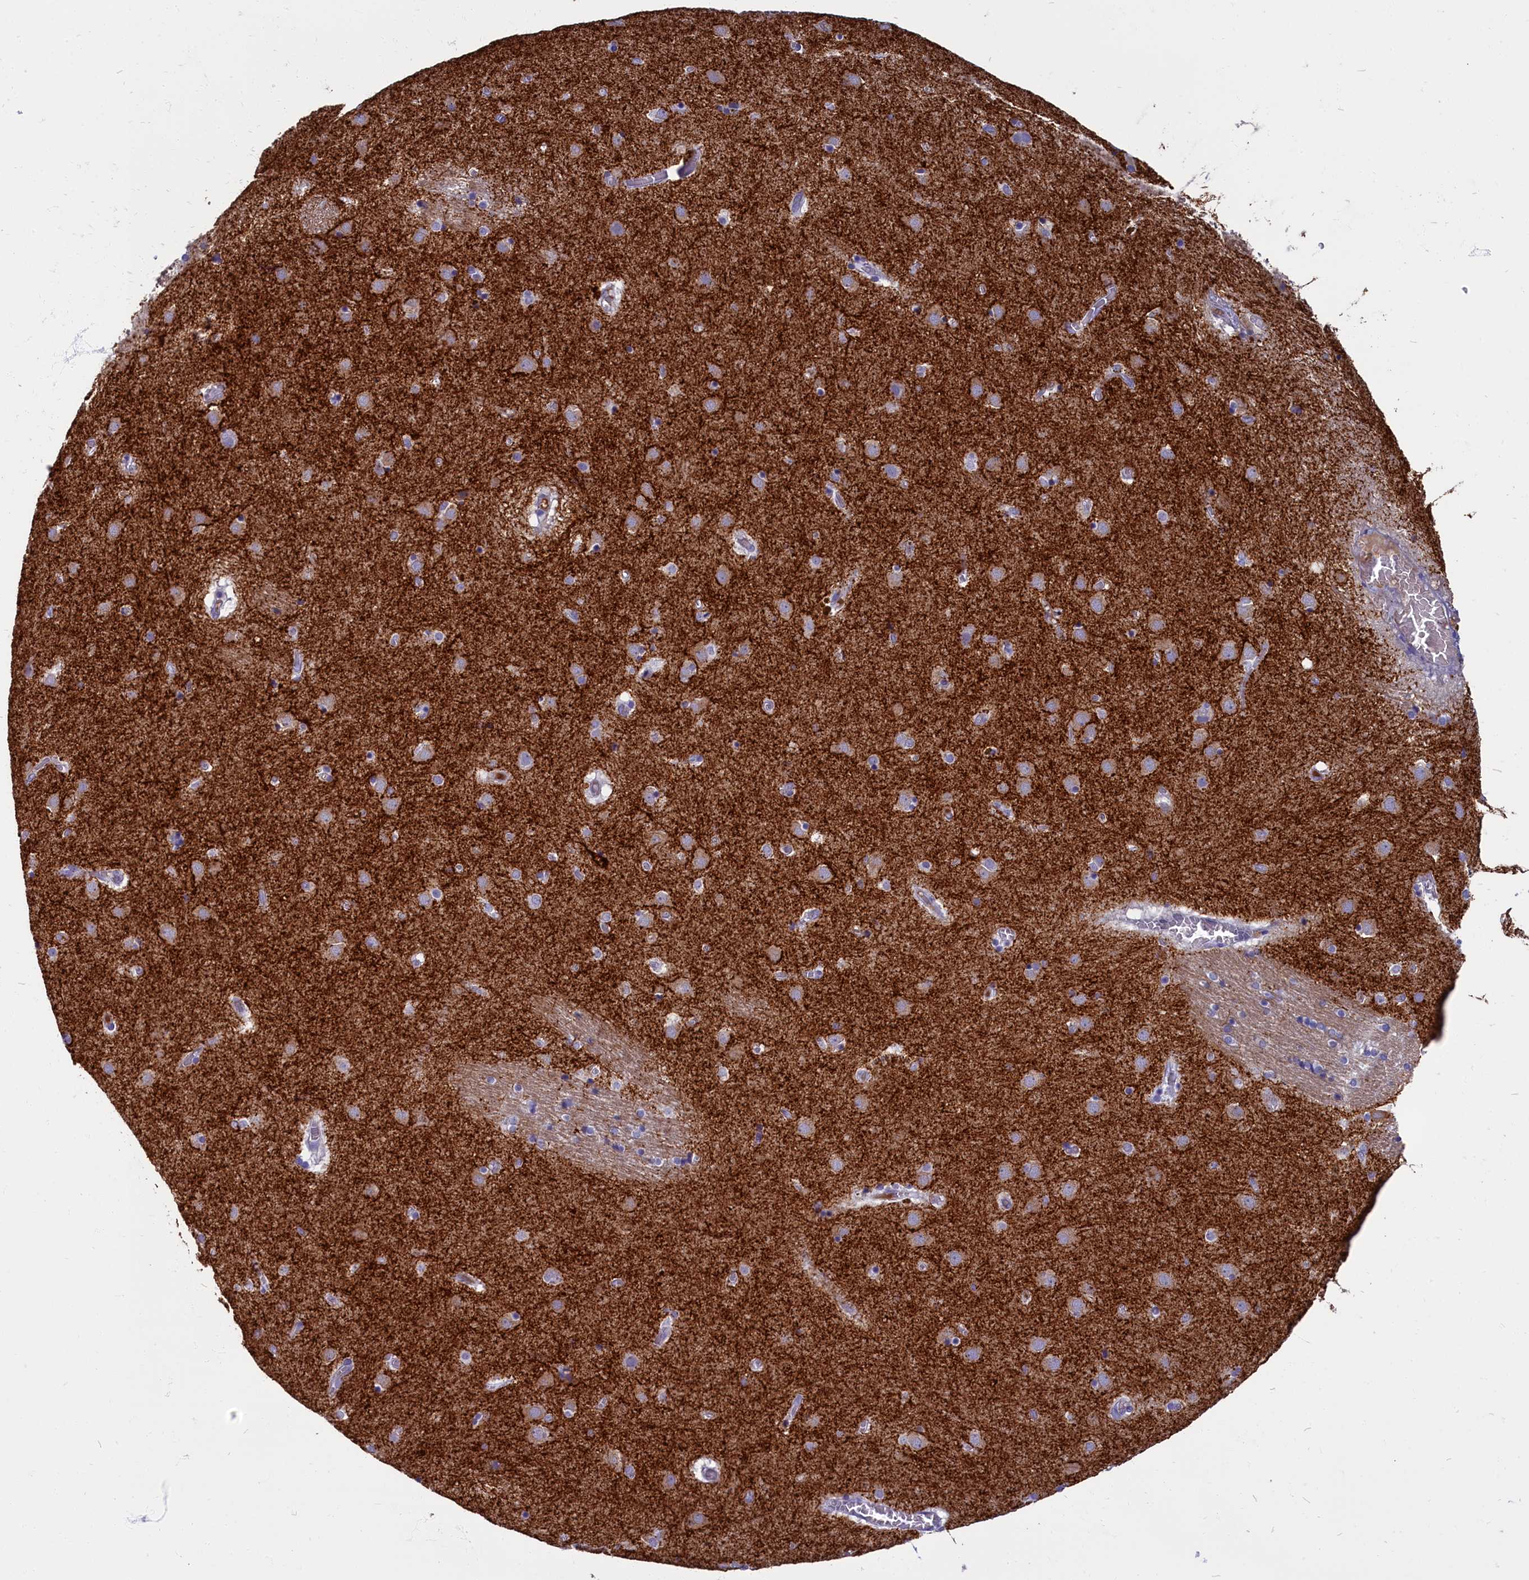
{"staining": {"intensity": "weak", "quantity": "<25%", "location": "cytoplasmic/membranous"}, "tissue": "caudate", "cell_type": "Glial cells", "image_type": "normal", "snomed": [{"axis": "morphology", "description": "Normal tissue, NOS"}, {"axis": "topography", "description": "Lateral ventricle wall"}], "caption": "An immunohistochemistry photomicrograph of benign caudate is shown. There is no staining in glial cells of caudate. Brightfield microscopy of IHC stained with DAB (3,3'-diaminobenzidine) (brown) and hematoxylin (blue), captured at high magnification.", "gene": "SV2C", "patient": {"sex": "male", "age": 70}}